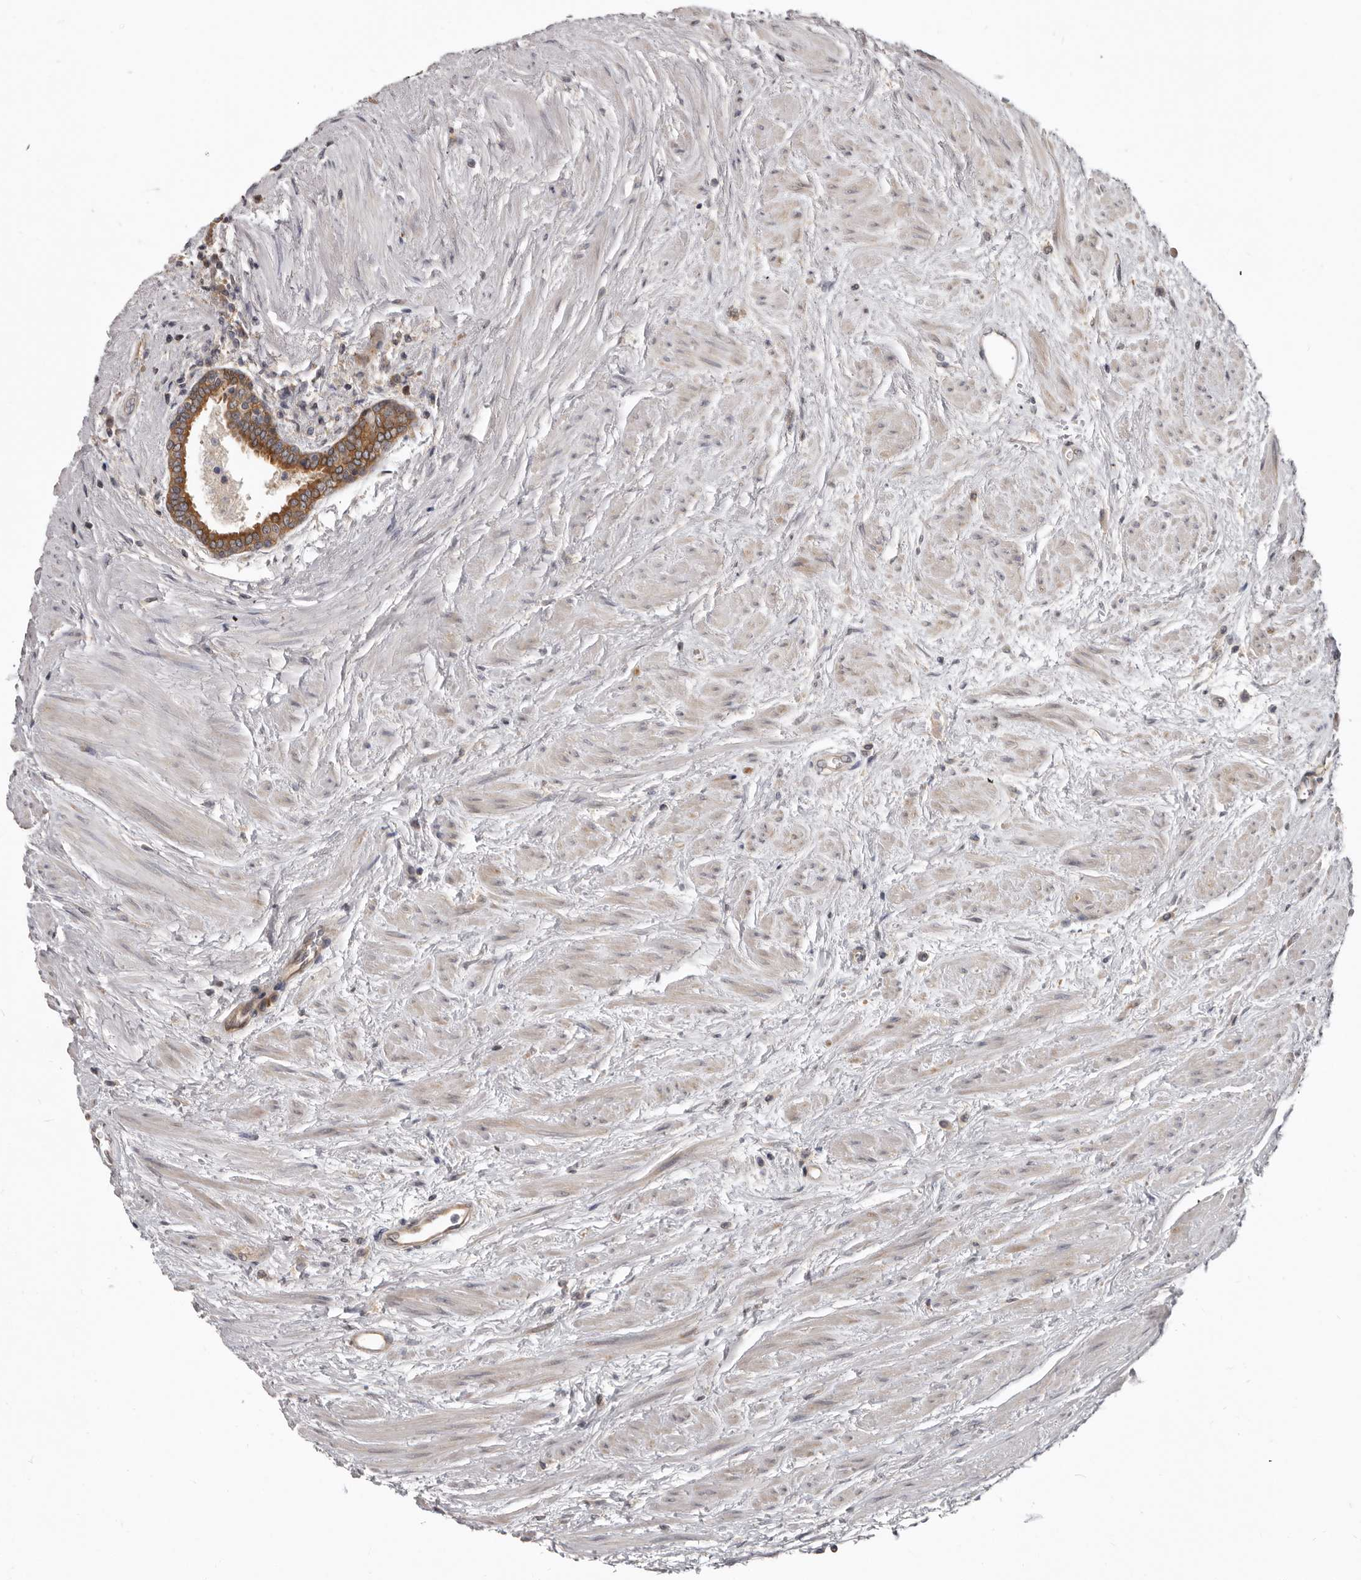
{"staining": {"intensity": "moderate", "quantity": ">75%", "location": "cytoplasmic/membranous"}, "tissue": "prostate cancer", "cell_type": "Tumor cells", "image_type": "cancer", "snomed": [{"axis": "morphology", "description": "Adenocarcinoma, High grade"}, {"axis": "topography", "description": "Prostate"}], "caption": "Immunohistochemistry histopathology image of neoplastic tissue: human prostate cancer stained using immunohistochemistry (IHC) shows medium levels of moderate protein expression localized specifically in the cytoplasmic/membranous of tumor cells, appearing as a cytoplasmic/membranous brown color.", "gene": "BAD", "patient": {"sex": "male", "age": 61}}